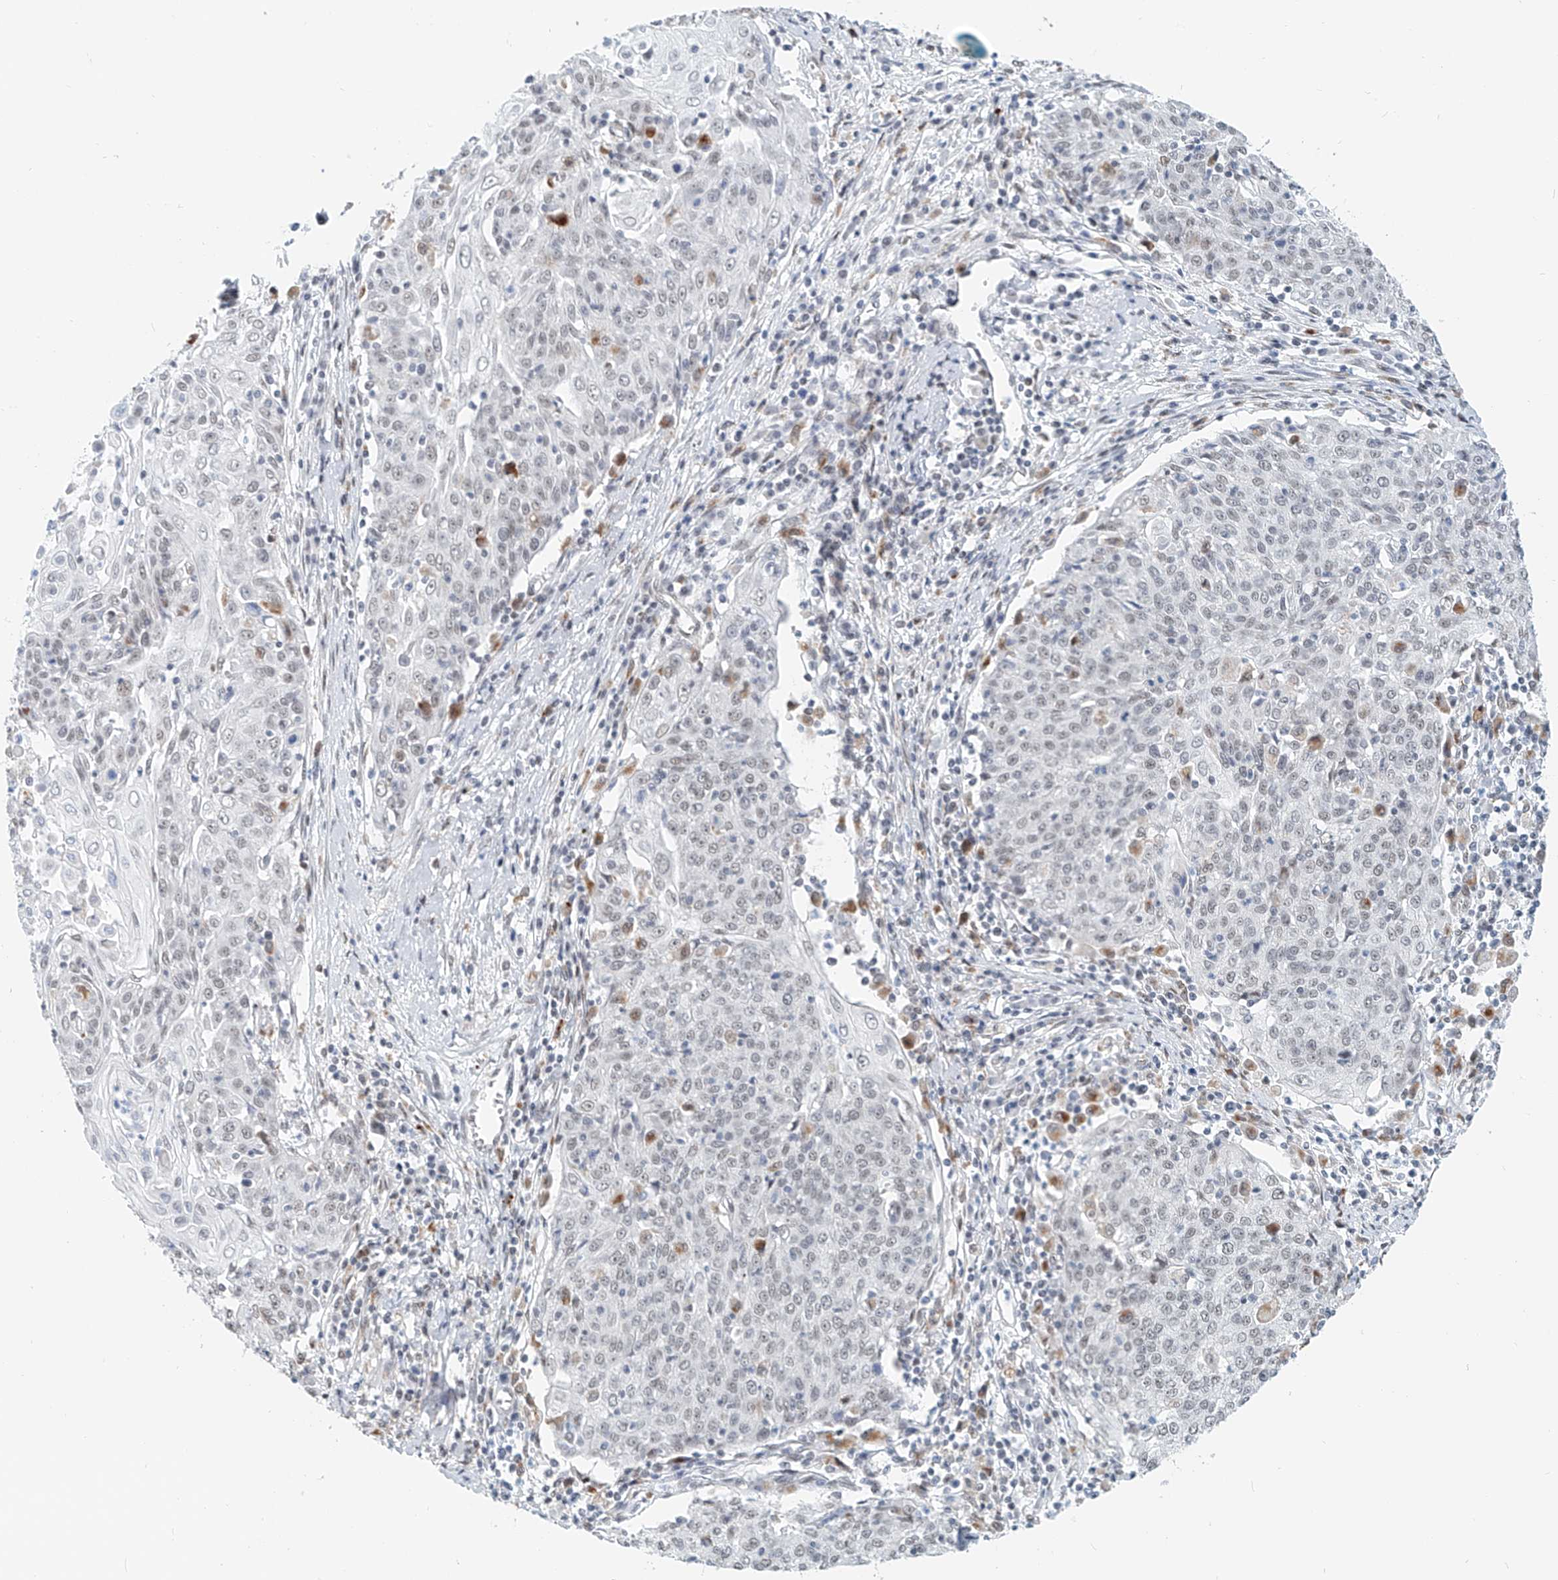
{"staining": {"intensity": "weak", "quantity": "<25%", "location": "nuclear"}, "tissue": "cervical cancer", "cell_type": "Tumor cells", "image_type": "cancer", "snomed": [{"axis": "morphology", "description": "Squamous cell carcinoma, NOS"}, {"axis": "topography", "description": "Cervix"}], "caption": "An IHC photomicrograph of squamous cell carcinoma (cervical) is shown. There is no staining in tumor cells of squamous cell carcinoma (cervical). Brightfield microscopy of immunohistochemistry stained with DAB (brown) and hematoxylin (blue), captured at high magnification.", "gene": "SASH1", "patient": {"sex": "female", "age": 48}}